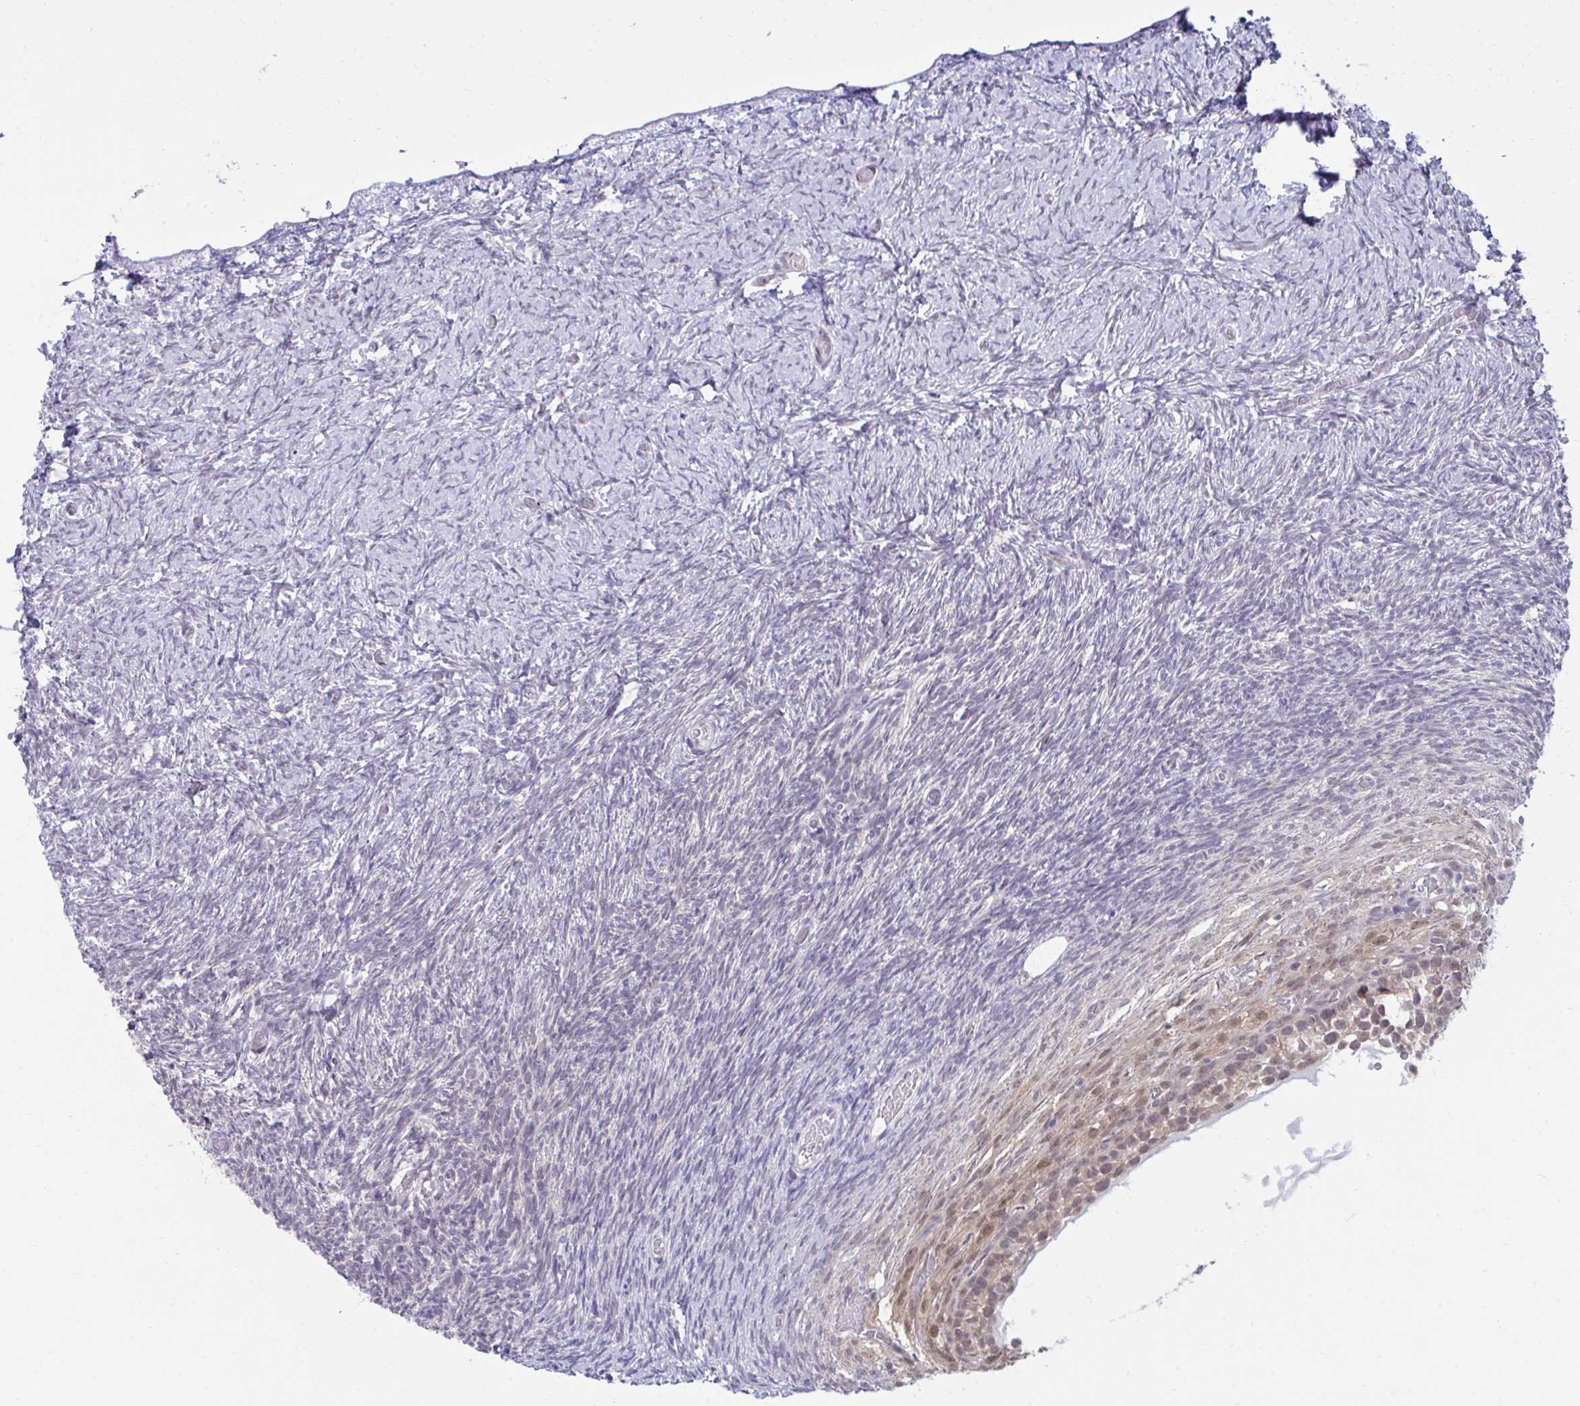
{"staining": {"intensity": "weak", "quantity": "<25%", "location": "nuclear"}, "tissue": "ovary", "cell_type": "Ovarian stroma cells", "image_type": "normal", "snomed": [{"axis": "morphology", "description": "Normal tissue, NOS"}, {"axis": "topography", "description": "Ovary"}], "caption": "High magnification brightfield microscopy of unremarkable ovary stained with DAB (brown) and counterstained with hematoxylin (blue): ovarian stroma cells show no significant expression.", "gene": "CSE1L", "patient": {"sex": "female", "age": 39}}